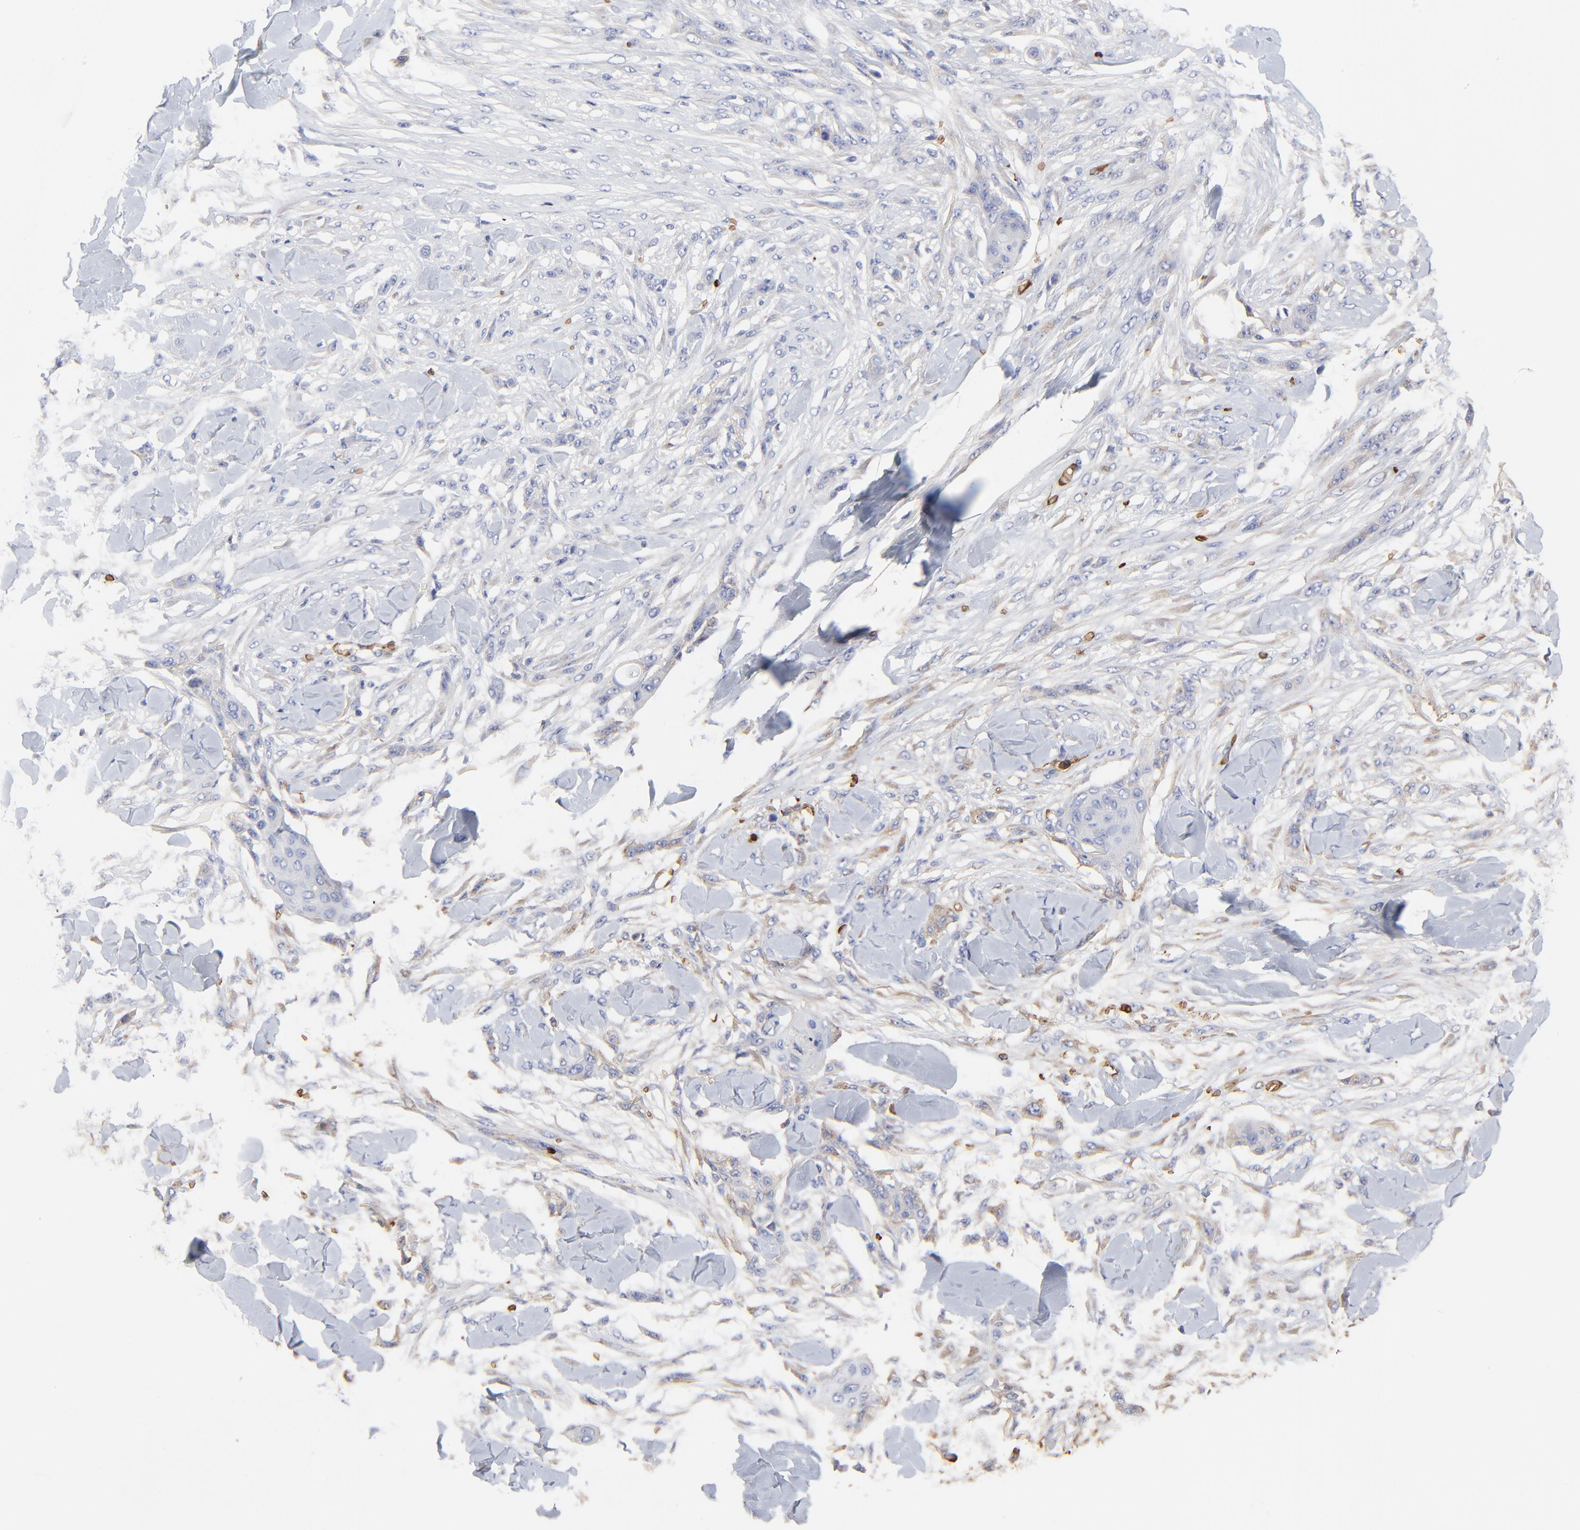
{"staining": {"intensity": "negative", "quantity": "none", "location": "none"}, "tissue": "skin cancer", "cell_type": "Tumor cells", "image_type": "cancer", "snomed": [{"axis": "morphology", "description": "Squamous cell carcinoma, NOS"}, {"axis": "topography", "description": "Skin"}], "caption": "Immunohistochemistry (IHC) micrograph of squamous cell carcinoma (skin) stained for a protein (brown), which displays no positivity in tumor cells.", "gene": "PAG1", "patient": {"sex": "female", "age": 59}}